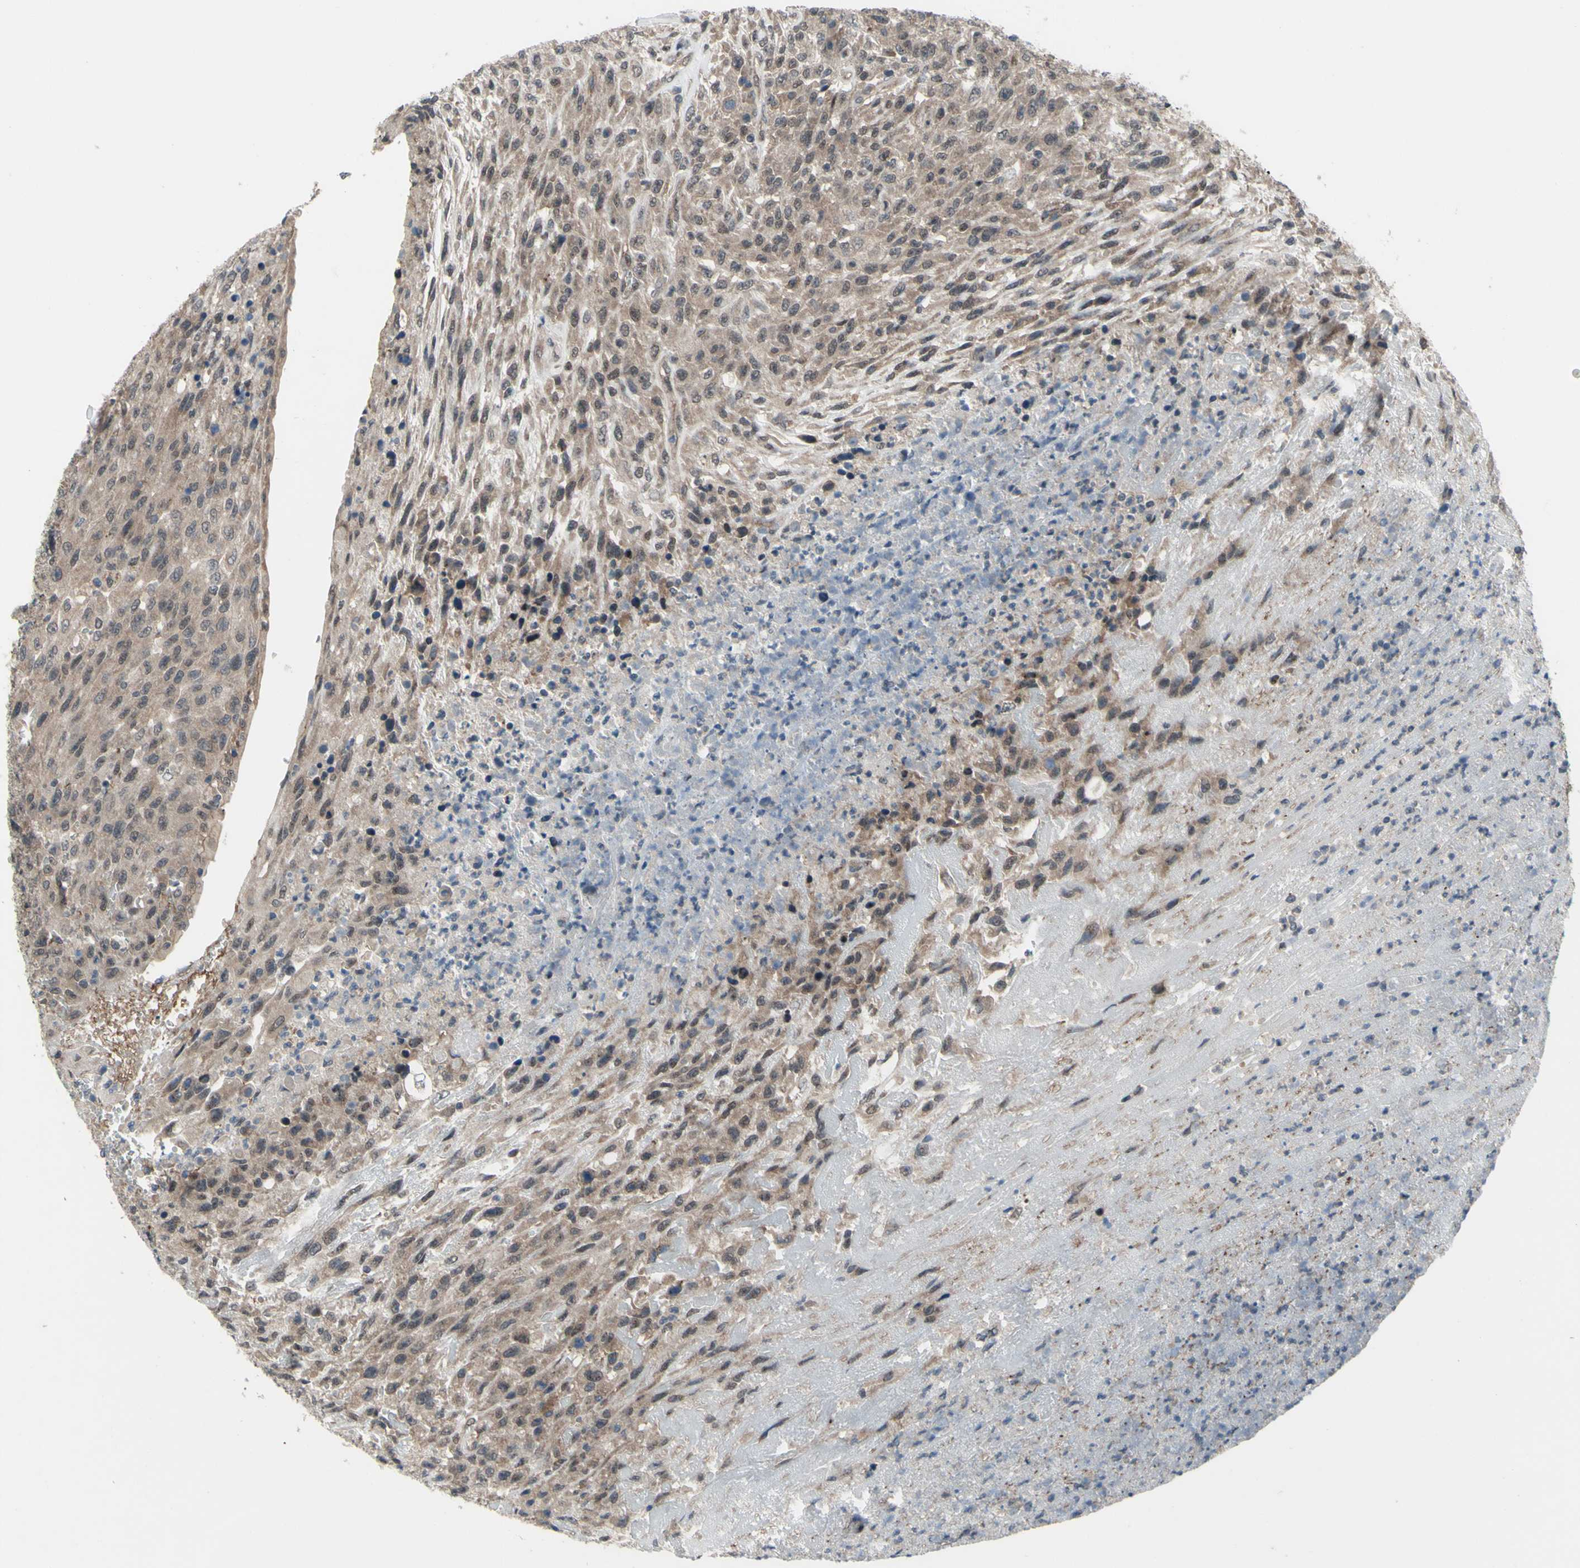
{"staining": {"intensity": "weak", "quantity": ">75%", "location": "cytoplasmic/membranous"}, "tissue": "urothelial cancer", "cell_type": "Tumor cells", "image_type": "cancer", "snomed": [{"axis": "morphology", "description": "Urothelial carcinoma, High grade"}, {"axis": "topography", "description": "Urinary bladder"}], "caption": "A brown stain shows weak cytoplasmic/membranous expression of a protein in urothelial carcinoma (high-grade) tumor cells. (DAB = brown stain, brightfield microscopy at high magnification).", "gene": "TRDMT1", "patient": {"sex": "male", "age": 66}}